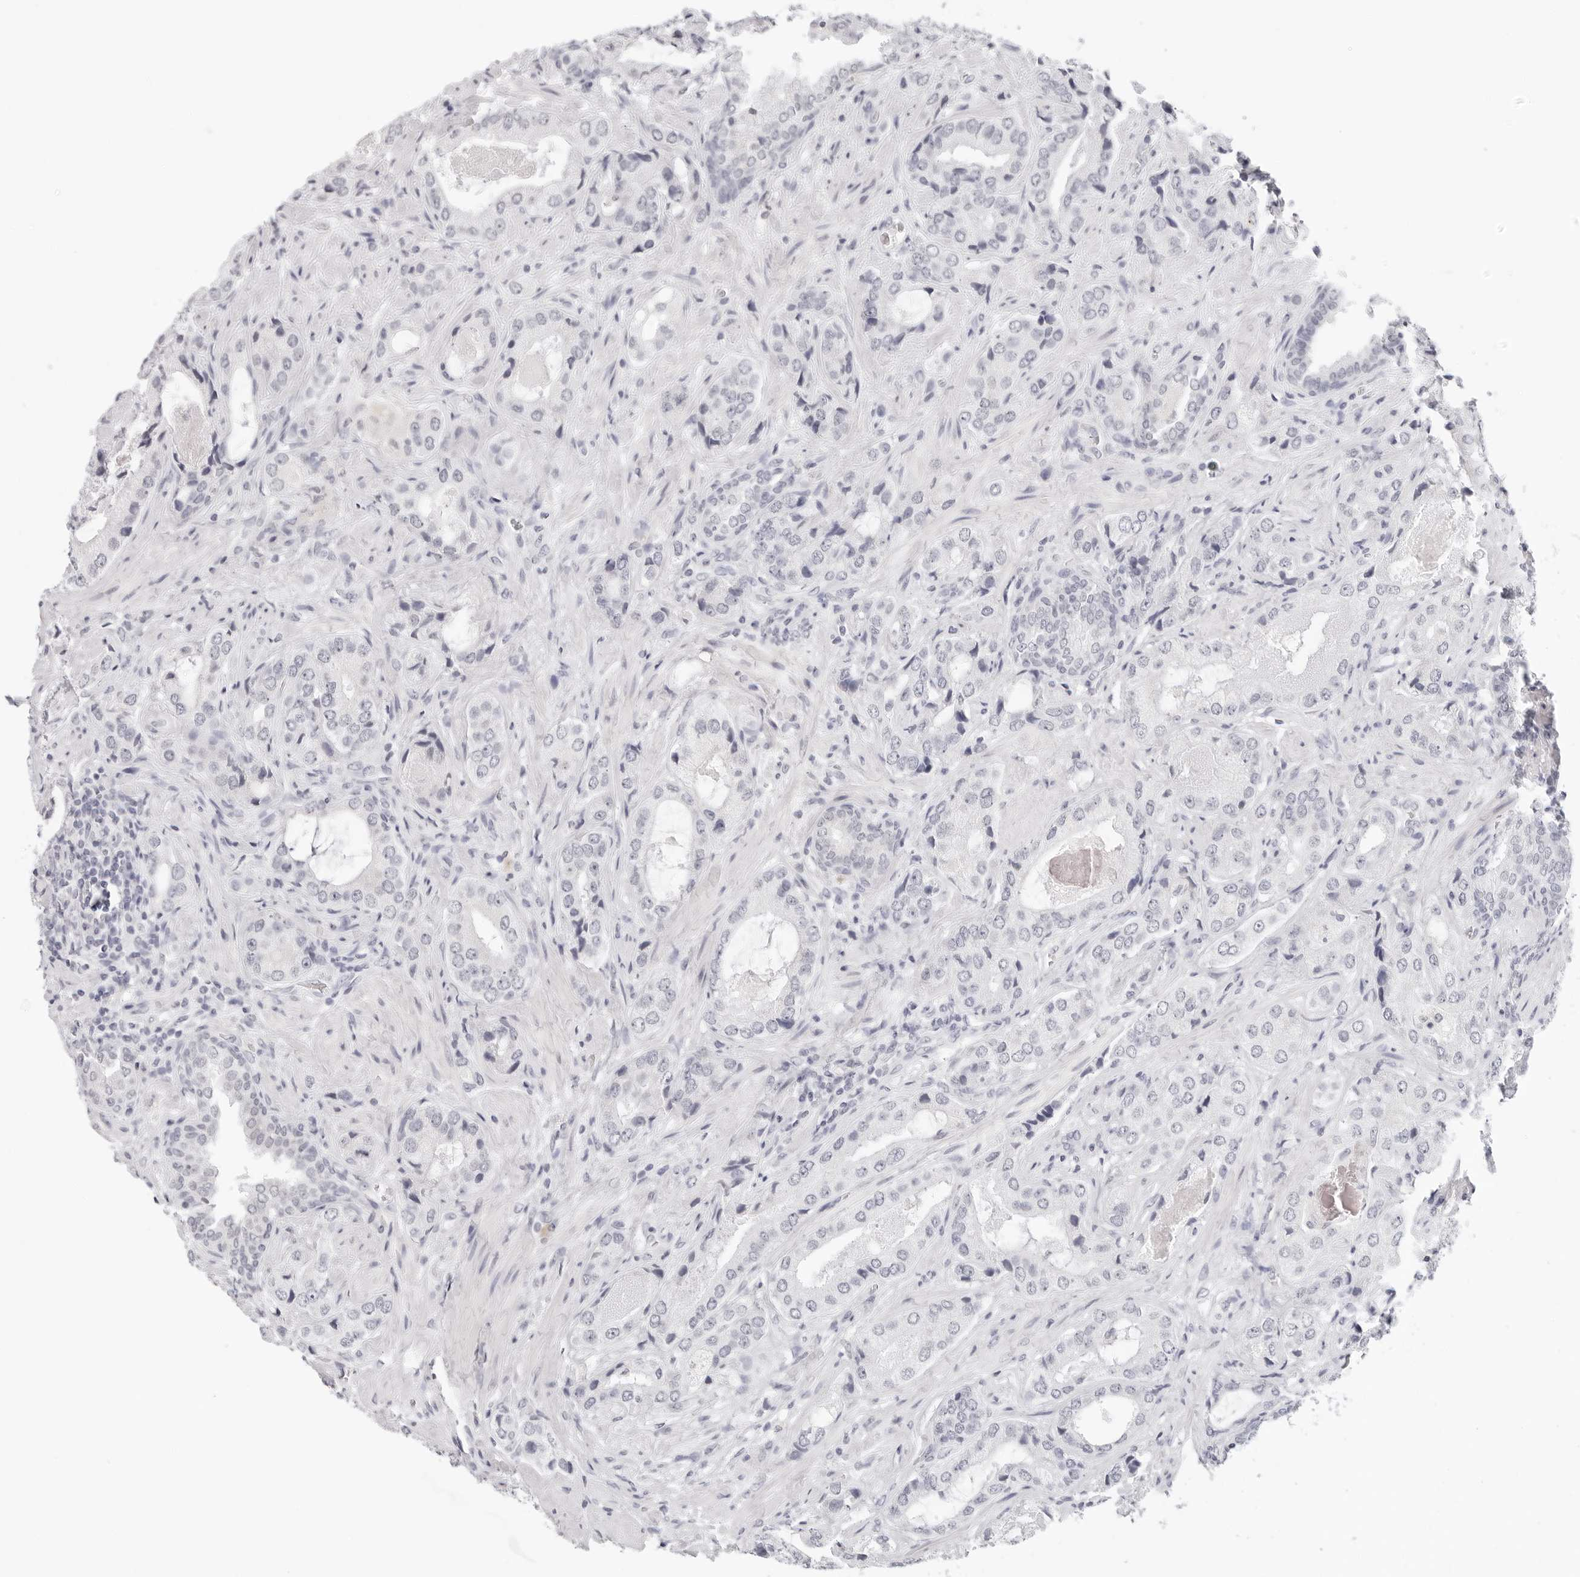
{"staining": {"intensity": "negative", "quantity": "none", "location": "none"}, "tissue": "prostate cancer", "cell_type": "Tumor cells", "image_type": "cancer", "snomed": [{"axis": "morphology", "description": "Normal tissue, NOS"}, {"axis": "morphology", "description": "Adenocarcinoma, High grade"}, {"axis": "topography", "description": "Prostate"}, {"axis": "topography", "description": "Peripheral nerve tissue"}], "caption": "A photomicrograph of prostate adenocarcinoma (high-grade) stained for a protein demonstrates no brown staining in tumor cells.", "gene": "EDN2", "patient": {"sex": "male", "age": 59}}